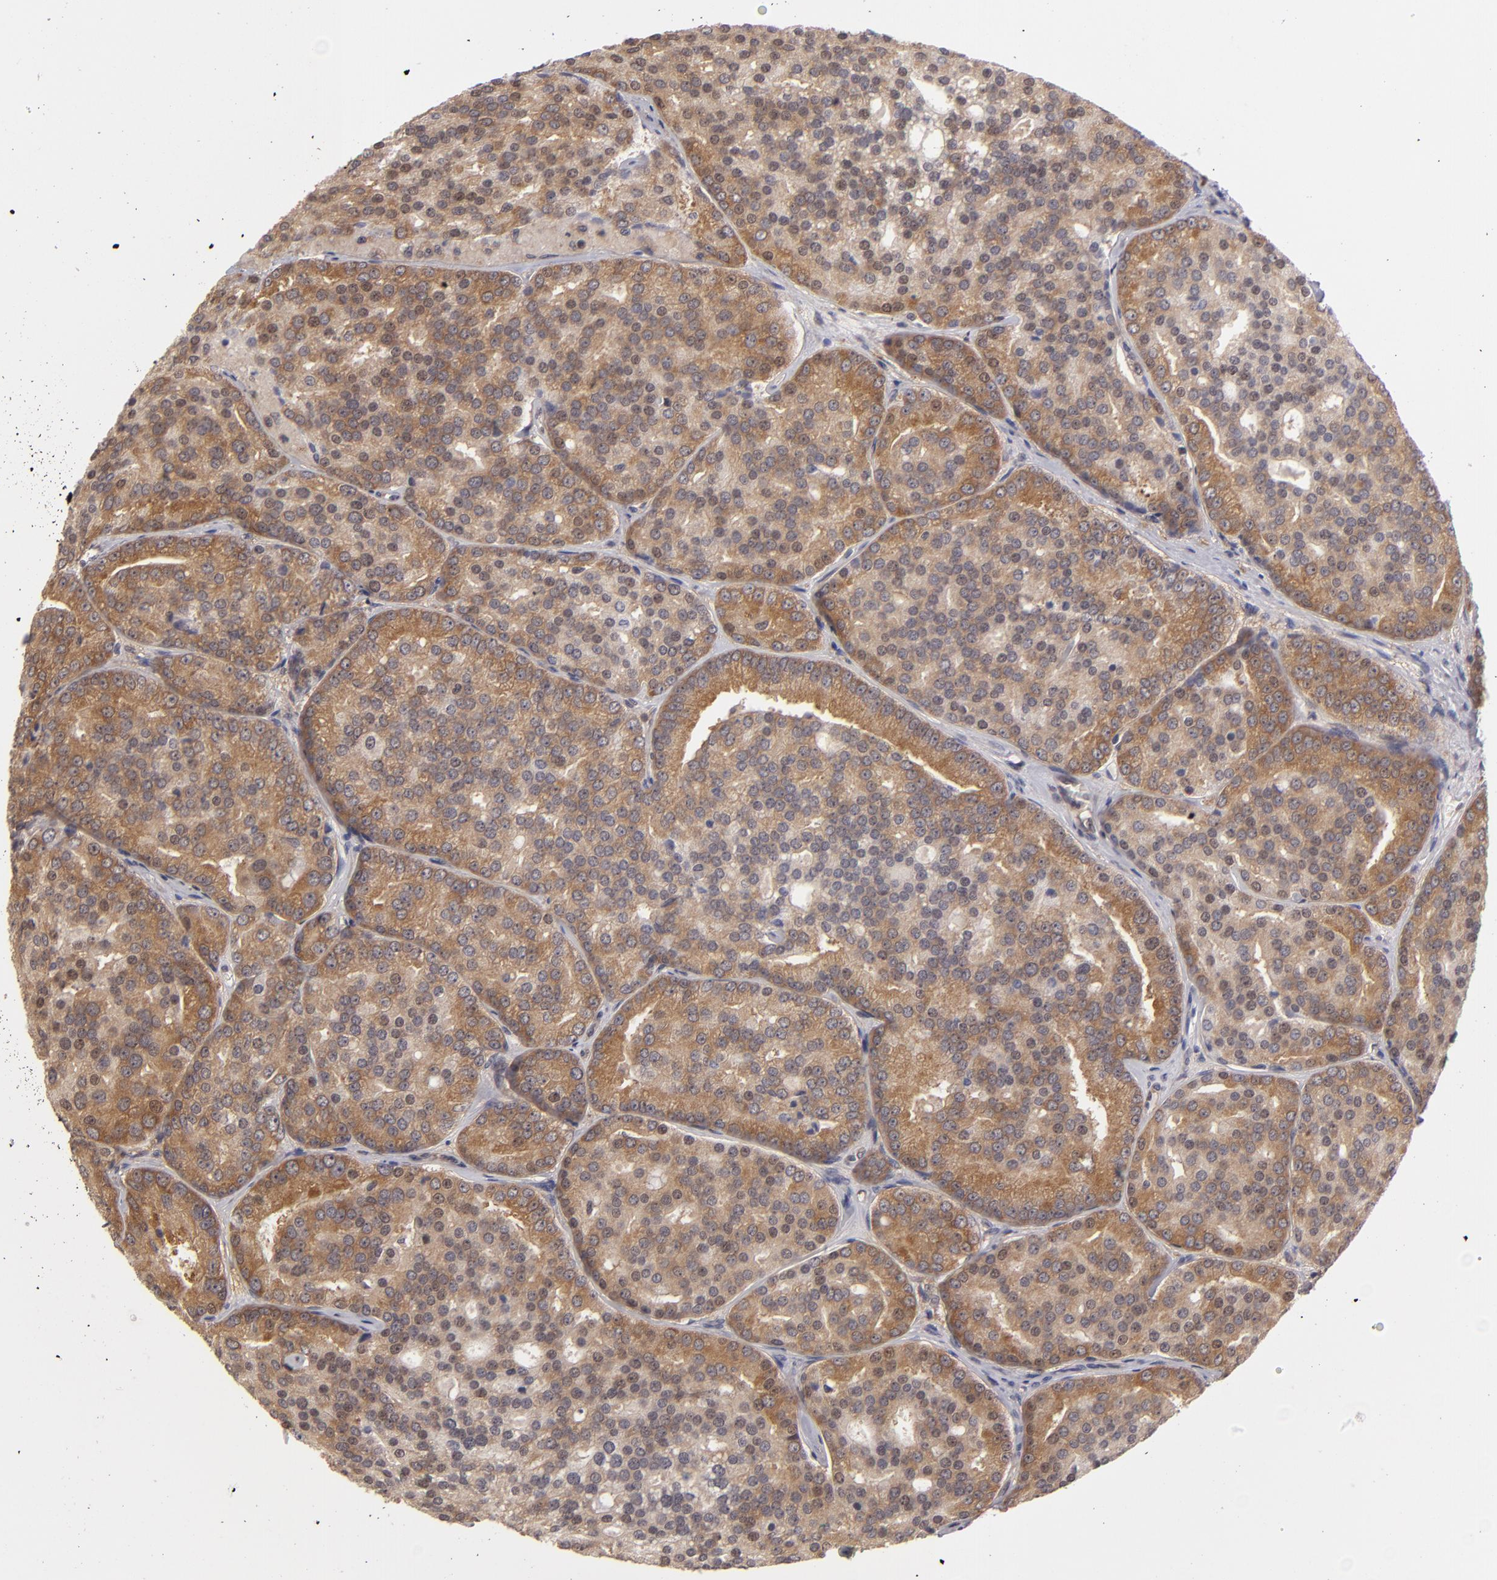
{"staining": {"intensity": "moderate", "quantity": ">75%", "location": "cytoplasmic/membranous"}, "tissue": "prostate cancer", "cell_type": "Tumor cells", "image_type": "cancer", "snomed": [{"axis": "morphology", "description": "Adenocarcinoma, High grade"}, {"axis": "topography", "description": "Prostate"}], "caption": "Prostate cancer tissue exhibits moderate cytoplasmic/membranous positivity in approximately >75% of tumor cells, visualized by immunohistochemistry. (IHC, brightfield microscopy, high magnification).", "gene": "MAPK3", "patient": {"sex": "male", "age": 64}}